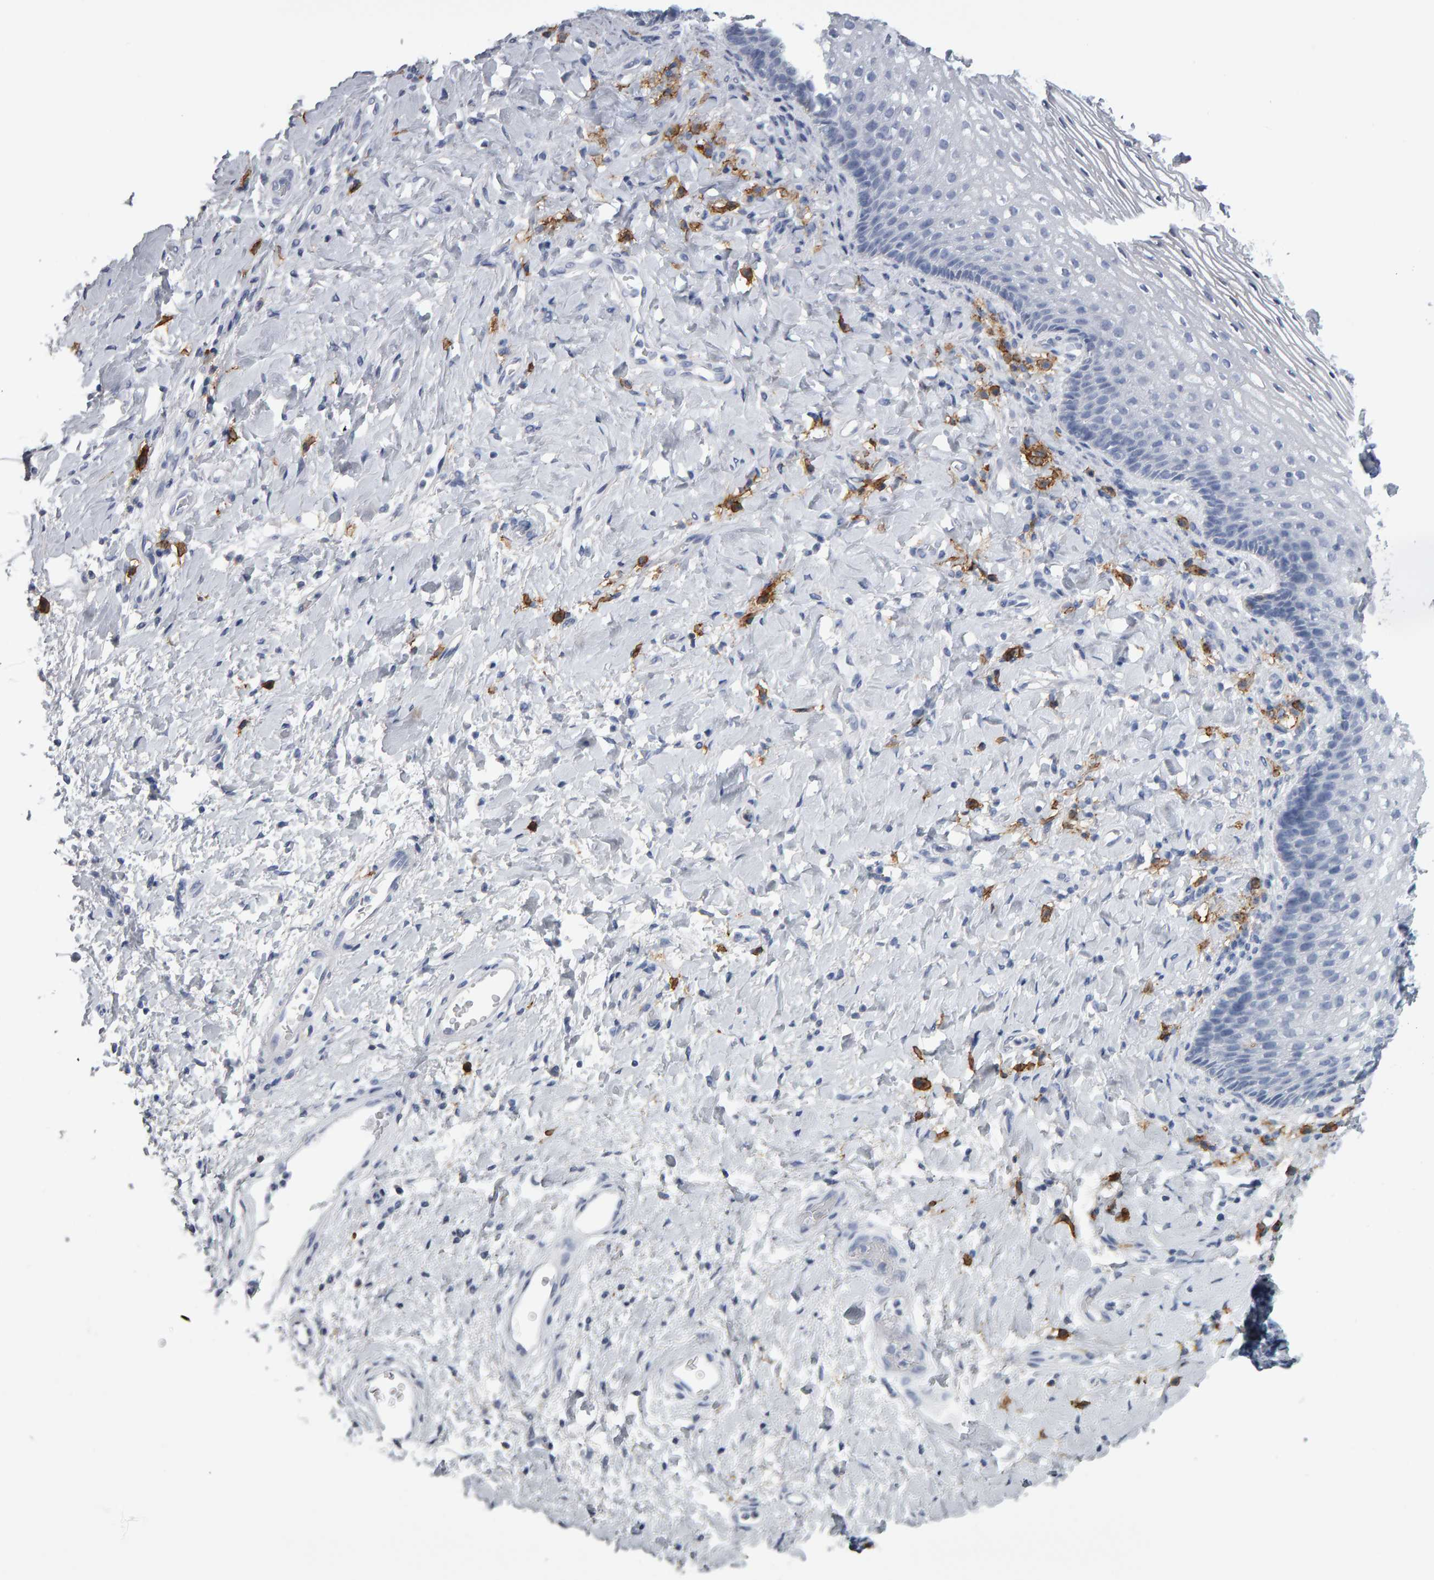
{"staining": {"intensity": "negative", "quantity": "none", "location": "none"}, "tissue": "vagina", "cell_type": "Squamous epithelial cells", "image_type": "normal", "snomed": [{"axis": "morphology", "description": "Normal tissue, NOS"}, {"axis": "topography", "description": "Vagina"}], "caption": "Squamous epithelial cells are negative for protein expression in benign human vagina. The staining is performed using DAB brown chromogen with nuclei counter-stained in using hematoxylin.", "gene": "CD38", "patient": {"sex": "female", "age": 60}}